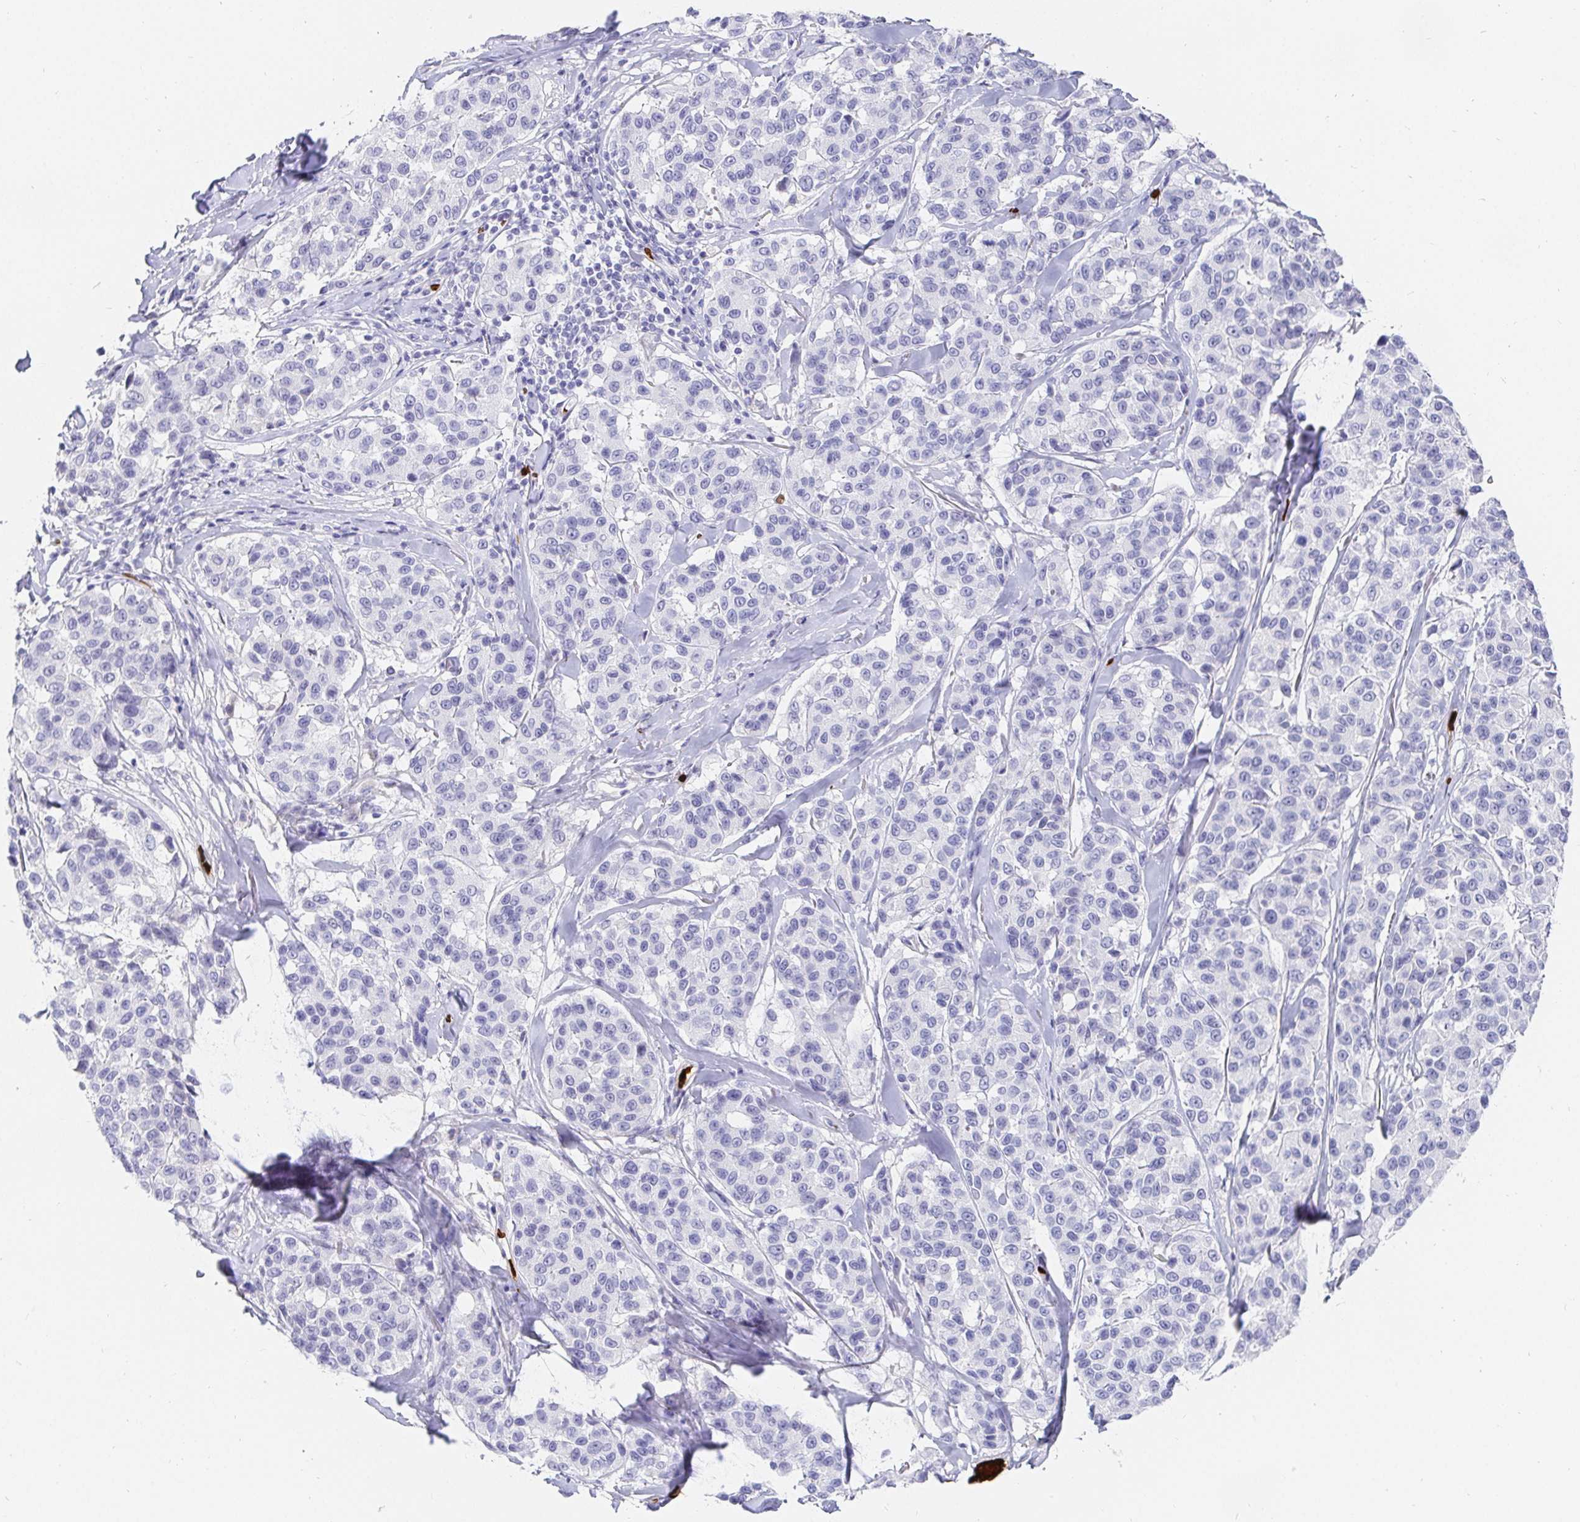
{"staining": {"intensity": "negative", "quantity": "none", "location": "none"}, "tissue": "melanoma", "cell_type": "Tumor cells", "image_type": "cancer", "snomed": [{"axis": "morphology", "description": "Malignant melanoma, NOS"}, {"axis": "topography", "description": "Skin"}], "caption": "Tumor cells show no significant positivity in malignant melanoma.", "gene": "FGF21", "patient": {"sex": "female", "age": 66}}